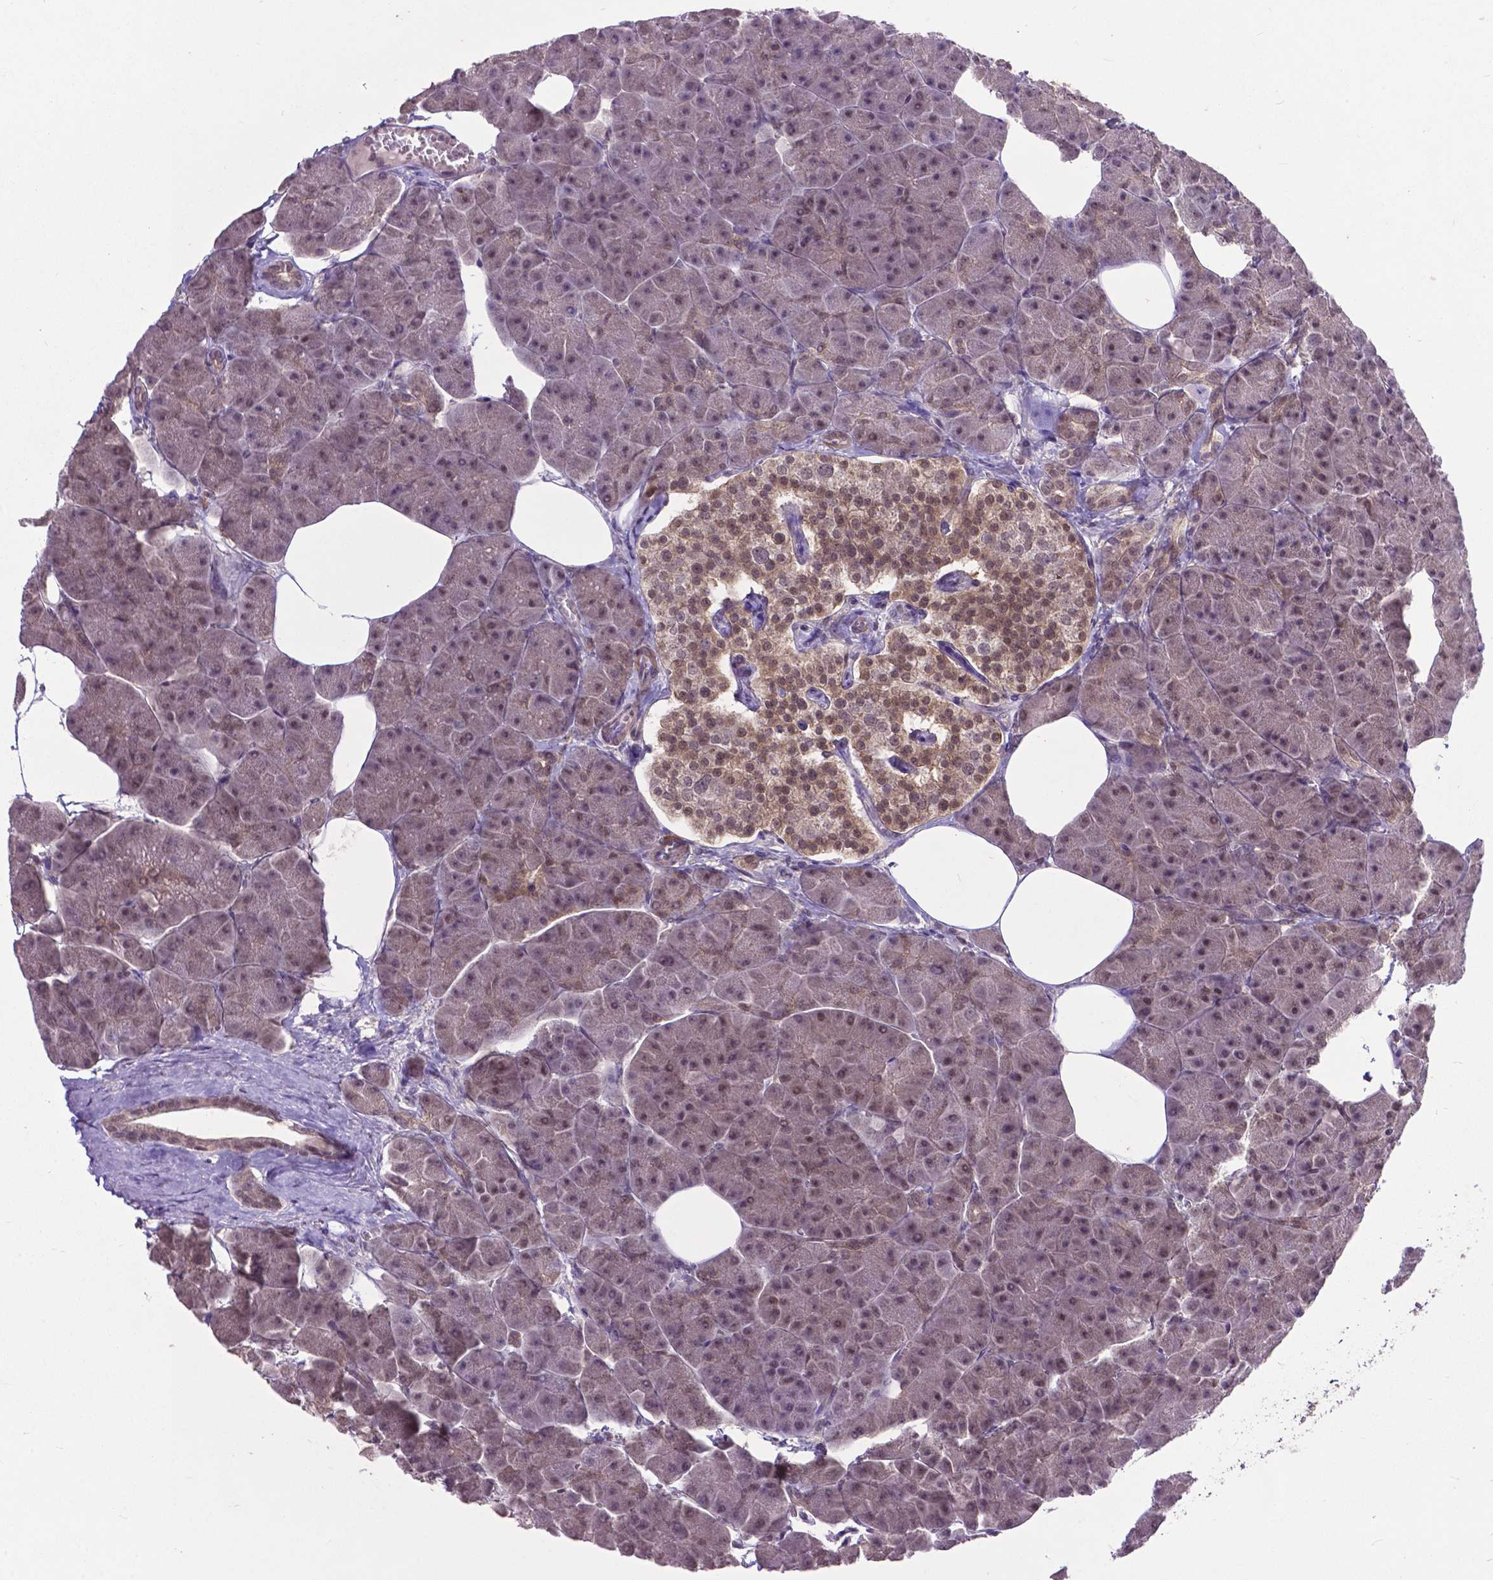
{"staining": {"intensity": "weak", "quantity": "25%-75%", "location": "nuclear"}, "tissue": "pancreas", "cell_type": "Exocrine glandular cells", "image_type": "normal", "snomed": [{"axis": "morphology", "description": "Normal tissue, NOS"}, {"axis": "topography", "description": "Adipose tissue"}, {"axis": "topography", "description": "Pancreas"}, {"axis": "topography", "description": "Peripheral nerve tissue"}], "caption": "Benign pancreas demonstrates weak nuclear staining in approximately 25%-75% of exocrine glandular cells (Brightfield microscopy of DAB IHC at high magnification)..", "gene": "OTUB1", "patient": {"sex": "female", "age": 58}}